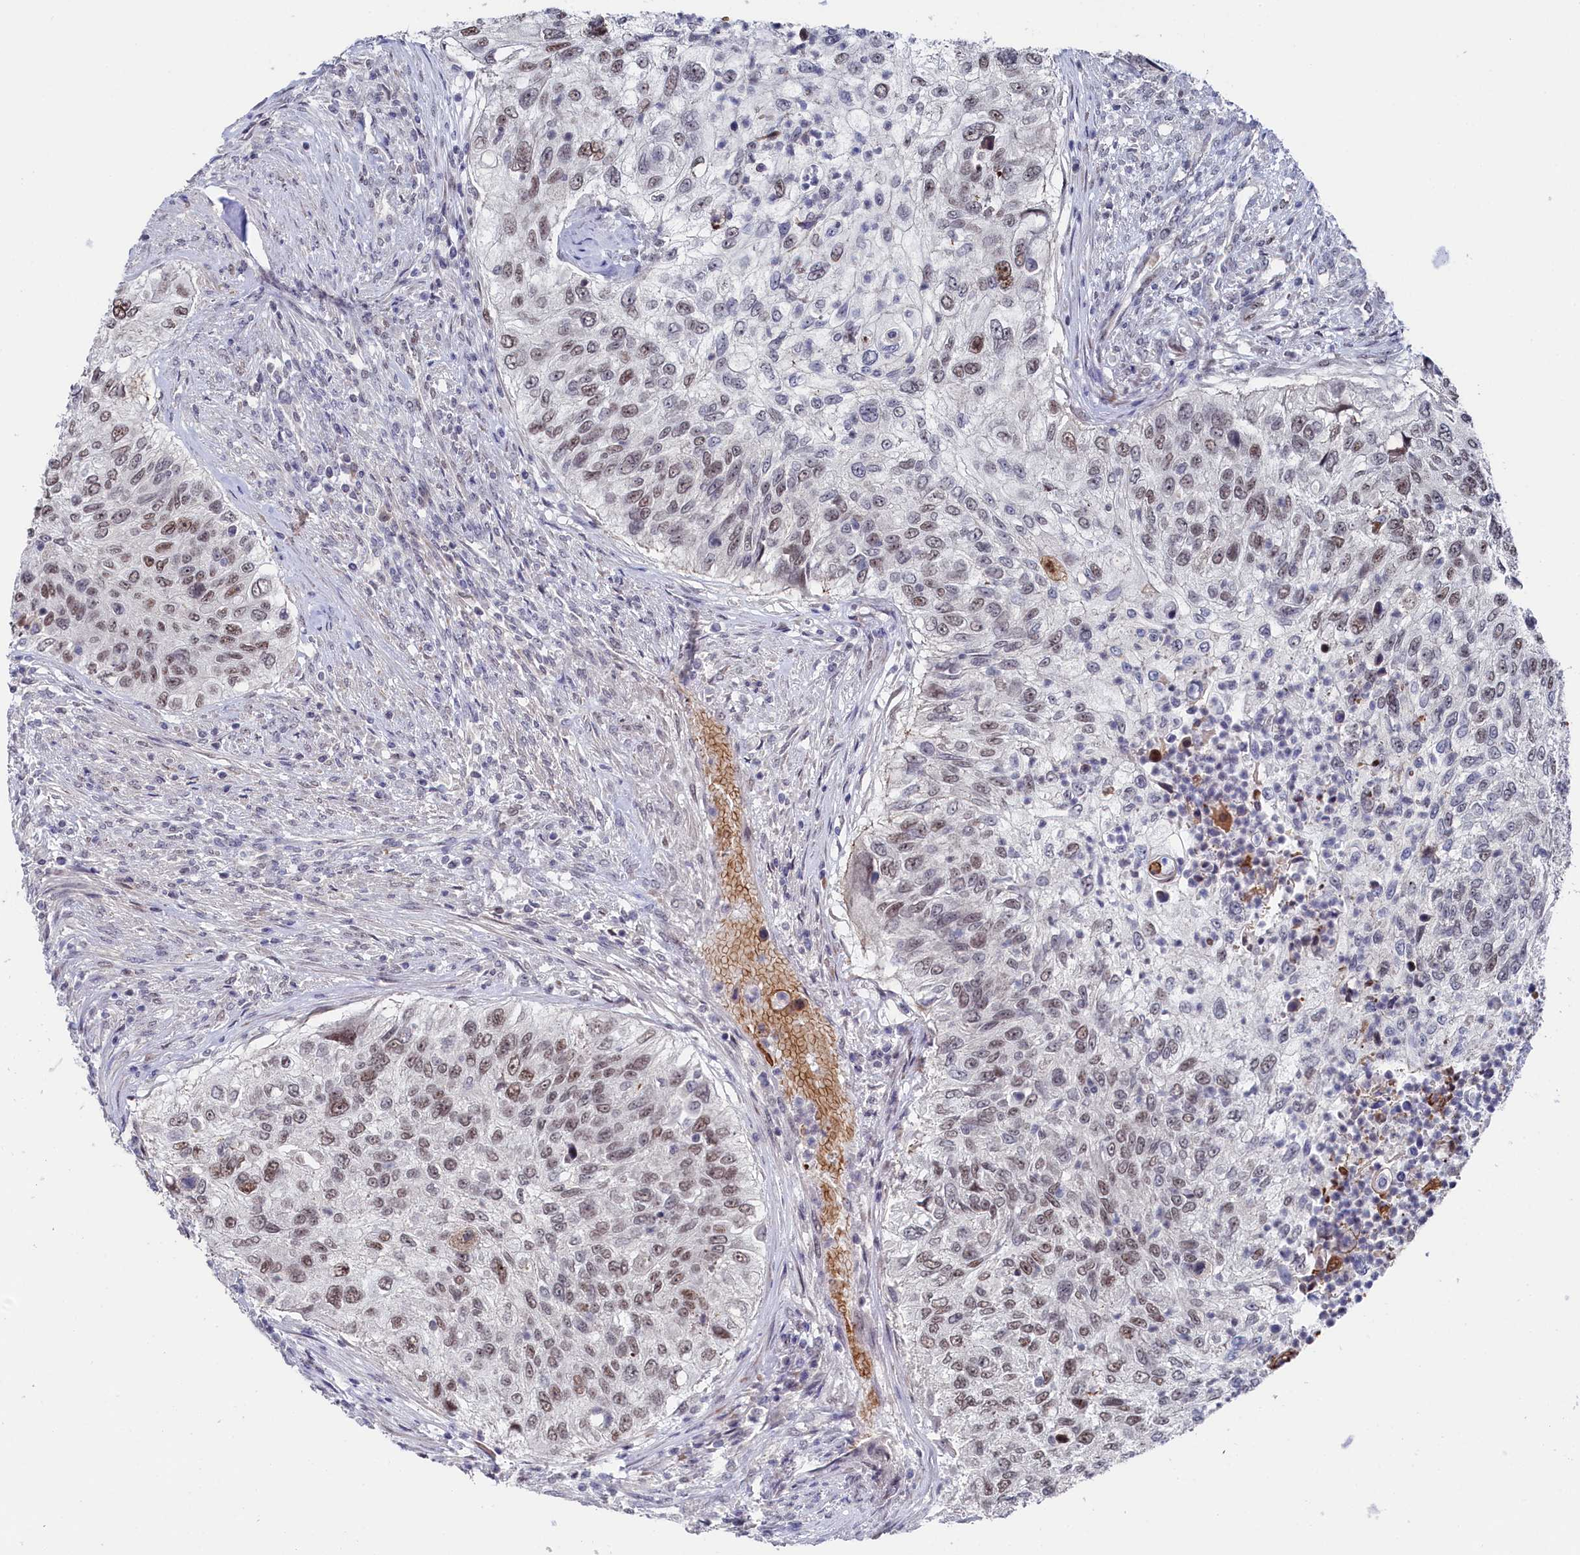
{"staining": {"intensity": "moderate", "quantity": "25%-75%", "location": "nuclear"}, "tissue": "urothelial cancer", "cell_type": "Tumor cells", "image_type": "cancer", "snomed": [{"axis": "morphology", "description": "Urothelial carcinoma, High grade"}, {"axis": "topography", "description": "Urinary bladder"}], "caption": "Tumor cells demonstrate medium levels of moderate nuclear expression in approximately 25%-75% of cells in urothelial carcinoma (high-grade).", "gene": "TIGD4", "patient": {"sex": "female", "age": 60}}